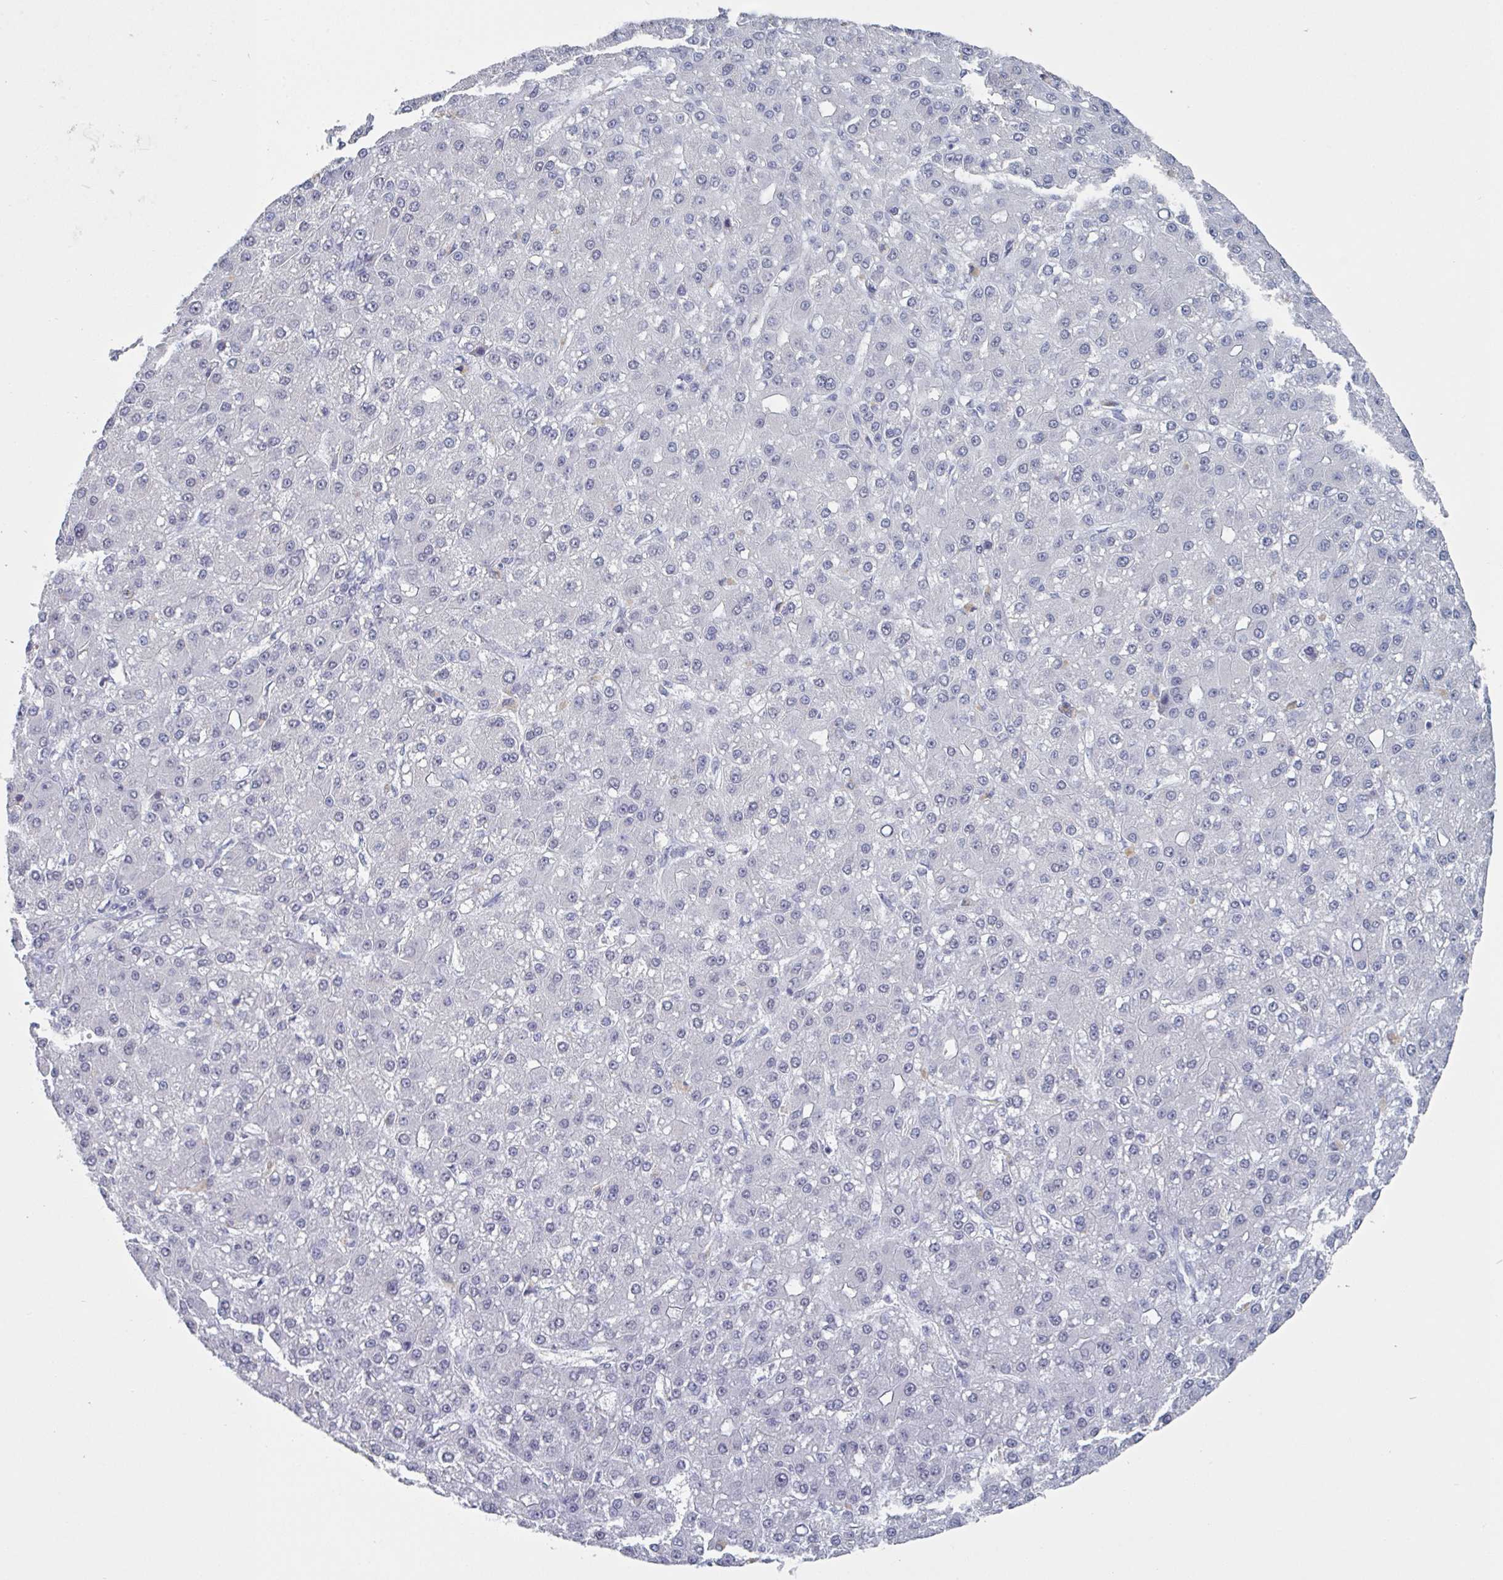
{"staining": {"intensity": "negative", "quantity": "none", "location": "none"}, "tissue": "liver cancer", "cell_type": "Tumor cells", "image_type": "cancer", "snomed": [{"axis": "morphology", "description": "Carcinoma, Hepatocellular, NOS"}, {"axis": "topography", "description": "Liver"}], "caption": "High power microscopy histopathology image of an immunohistochemistry (IHC) image of liver cancer, revealing no significant expression in tumor cells. The staining was performed using DAB (3,3'-diaminobenzidine) to visualize the protein expression in brown, while the nuclei were stained in blue with hematoxylin (Magnification: 20x).", "gene": "KDM4D", "patient": {"sex": "male", "age": 67}}